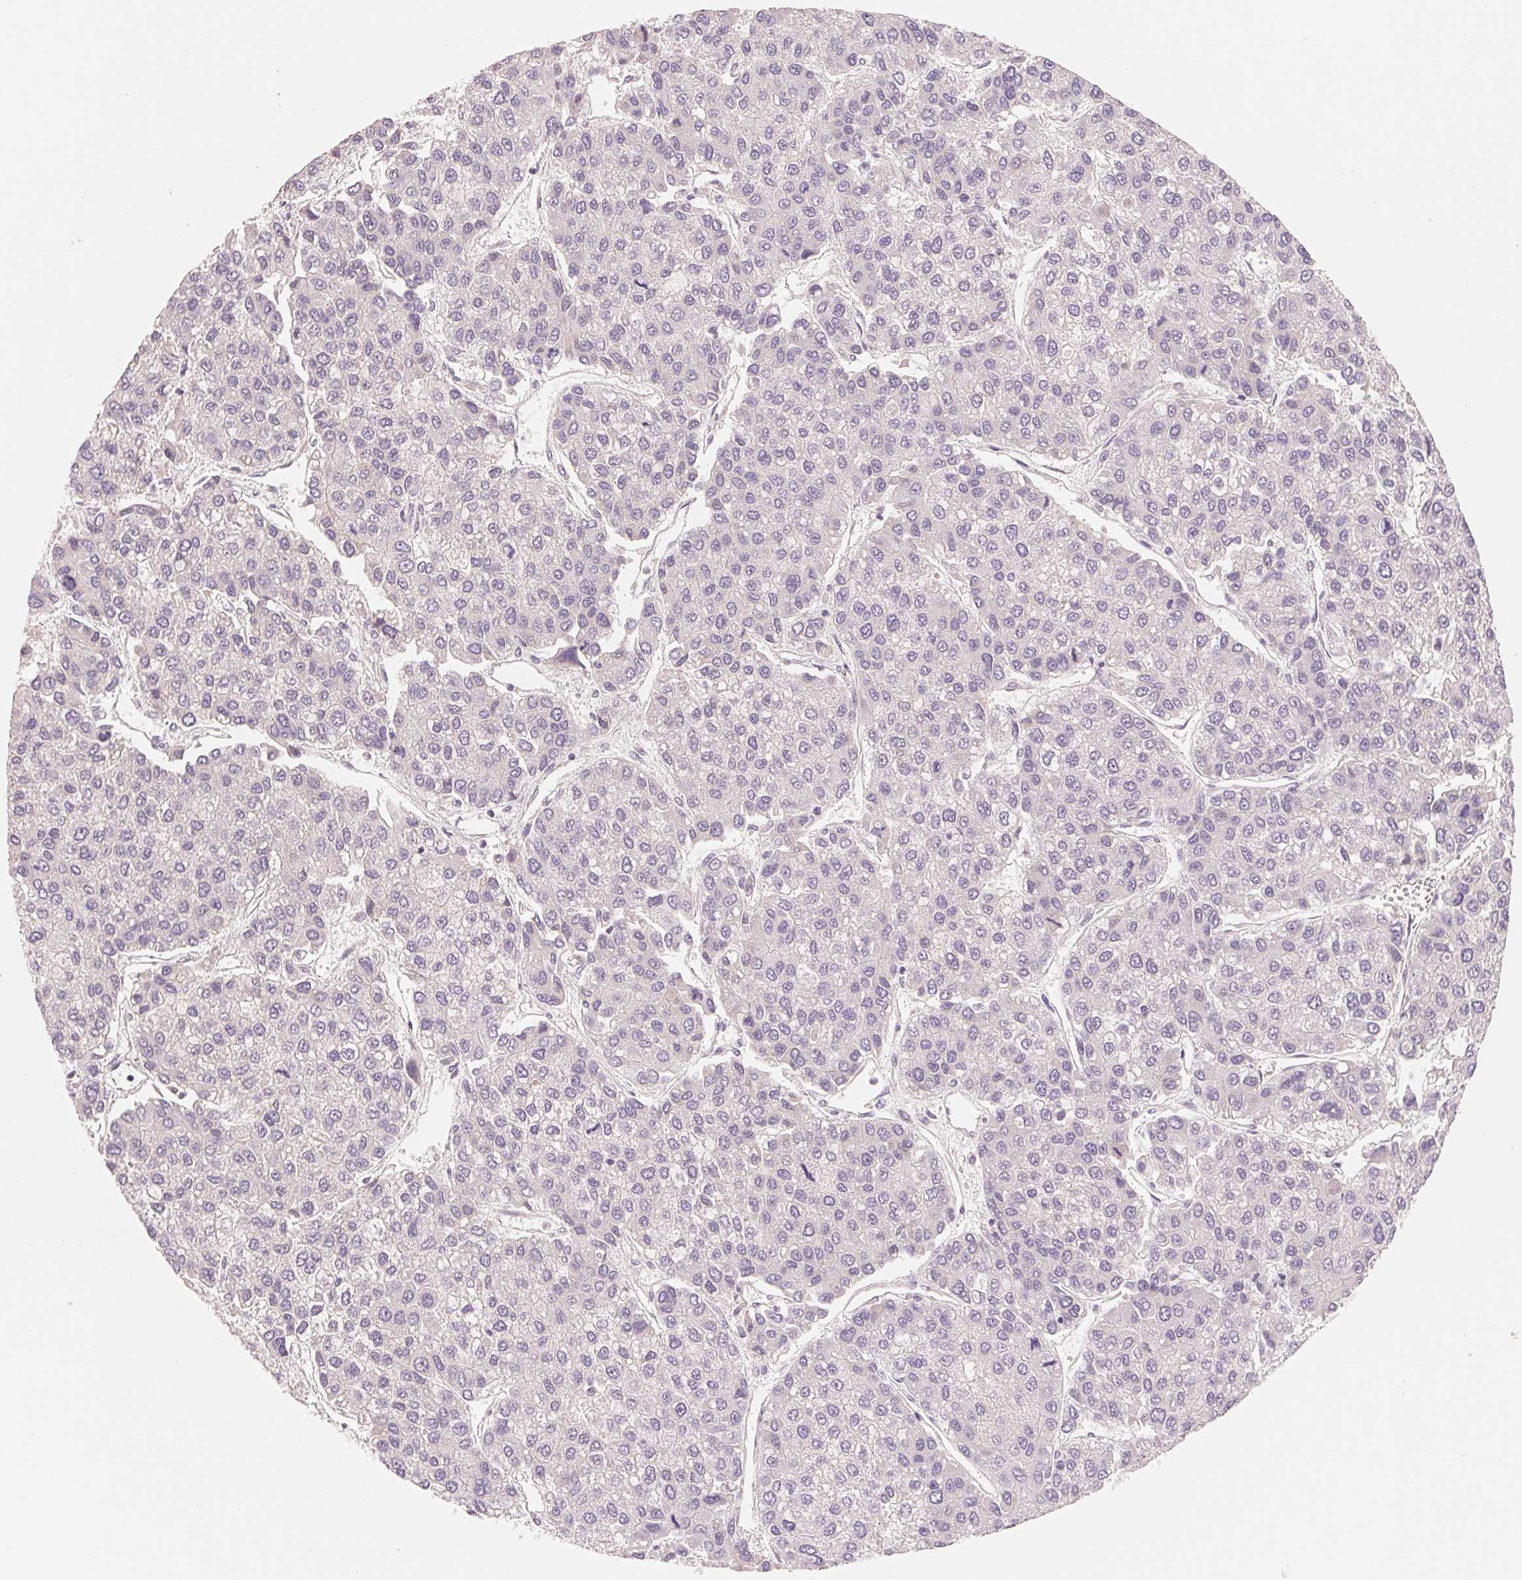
{"staining": {"intensity": "negative", "quantity": "none", "location": "none"}, "tissue": "liver cancer", "cell_type": "Tumor cells", "image_type": "cancer", "snomed": [{"axis": "morphology", "description": "Carcinoma, Hepatocellular, NOS"}, {"axis": "topography", "description": "Liver"}], "caption": "High magnification brightfield microscopy of liver cancer (hepatocellular carcinoma) stained with DAB (brown) and counterstained with hematoxylin (blue): tumor cells show no significant staining. Brightfield microscopy of immunohistochemistry (IHC) stained with DAB (3,3'-diaminobenzidine) (brown) and hematoxylin (blue), captured at high magnification.", "gene": "CFHR2", "patient": {"sex": "female", "age": 66}}